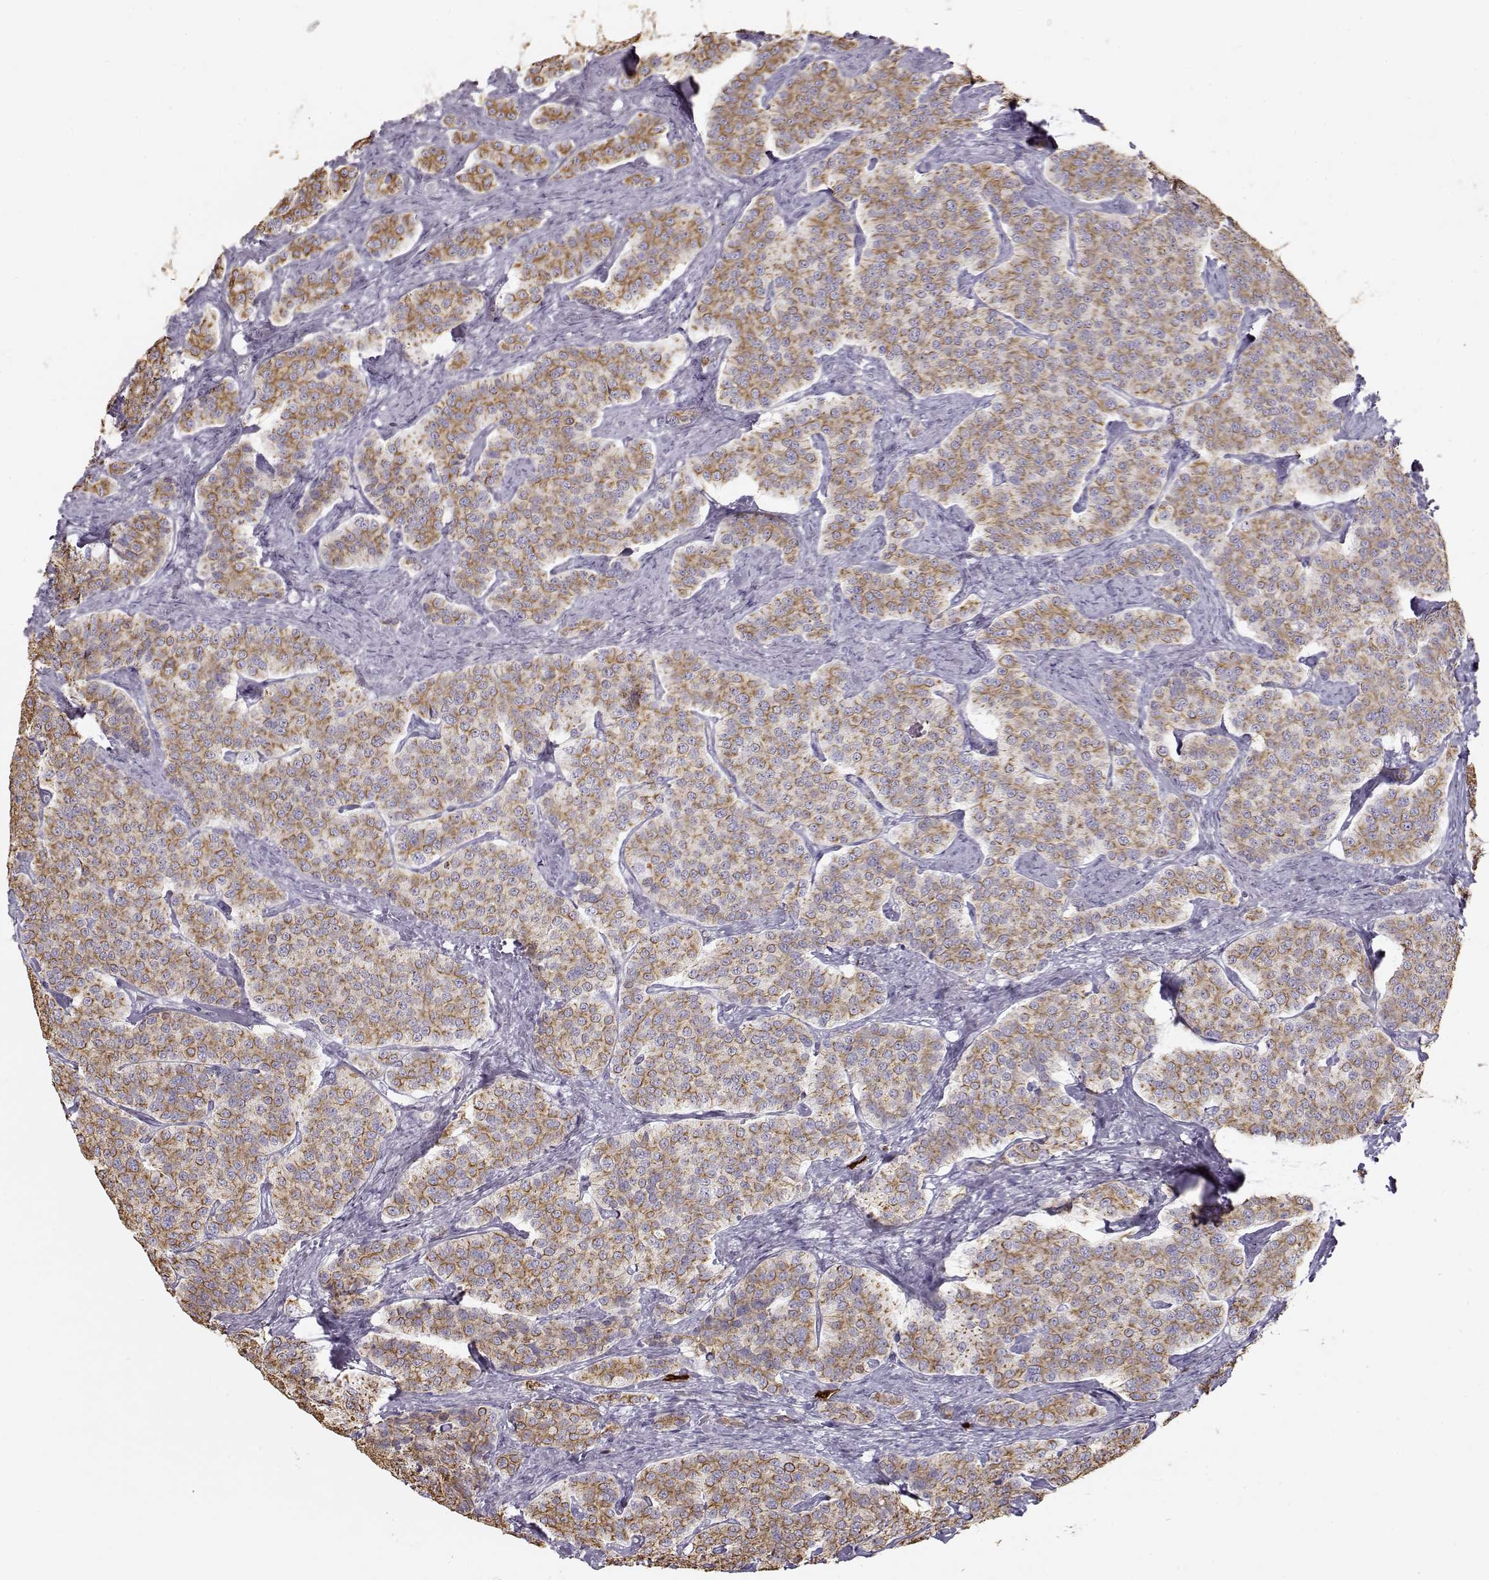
{"staining": {"intensity": "moderate", "quantity": ">75%", "location": "cytoplasmic/membranous"}, "tissue": "carcinoid", "cell_type": "Tumor cells", "image_type": "cancer", "snomed": [{"axis": "morphology", "description": "Carcinoid, malignant, NOS"}, {"axis": "topography", "description": "Small intestine"}], "caption": "Protein staining exhibits moderate cytoplasmic/membranous staining in about >75% of tumor cells in malignant carcinoid. (Stains: DAB (3,3'-diaminobenzidine) in brown, nuclei in blue, Microscopy: brightfield microscopy at high magnification).", "gene": "S100B", "patient": {"sex": "female", "age": 58}}